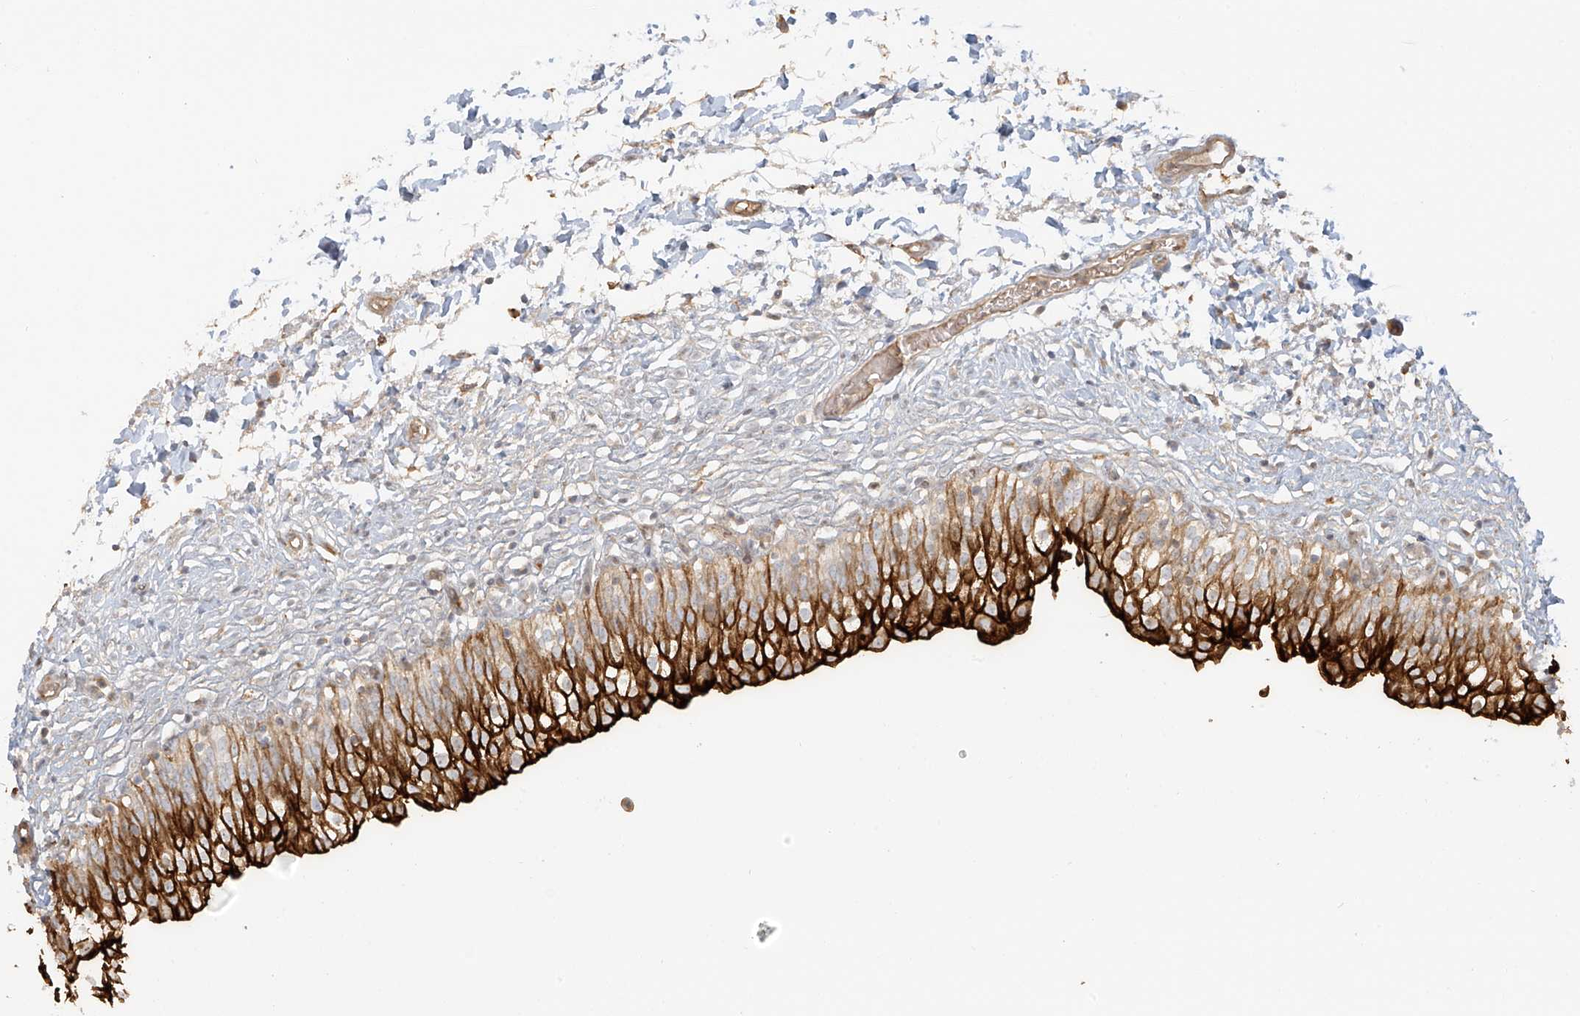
{"staining": {"intensity": "strong", "quantity": ">75%", "location": "cytoplasmic/membranous"}, "tissue": "urinary bladder", "cell_type": "Urothelial cells", "image_type": "normal", "snomed": [{"axis": "morphology", "description": "Normal tissue, NOS"}, {"axis": "topography", "description": "Urinary bladder"}], "caption": "Protein staining of unremarkable urinary bladder exhibits strong cytoplasmic/membranous positivity in approximately >75% of urothelial cells.", "gene": "UPK1B", "patient": {"sex": "male", "age": 55}}